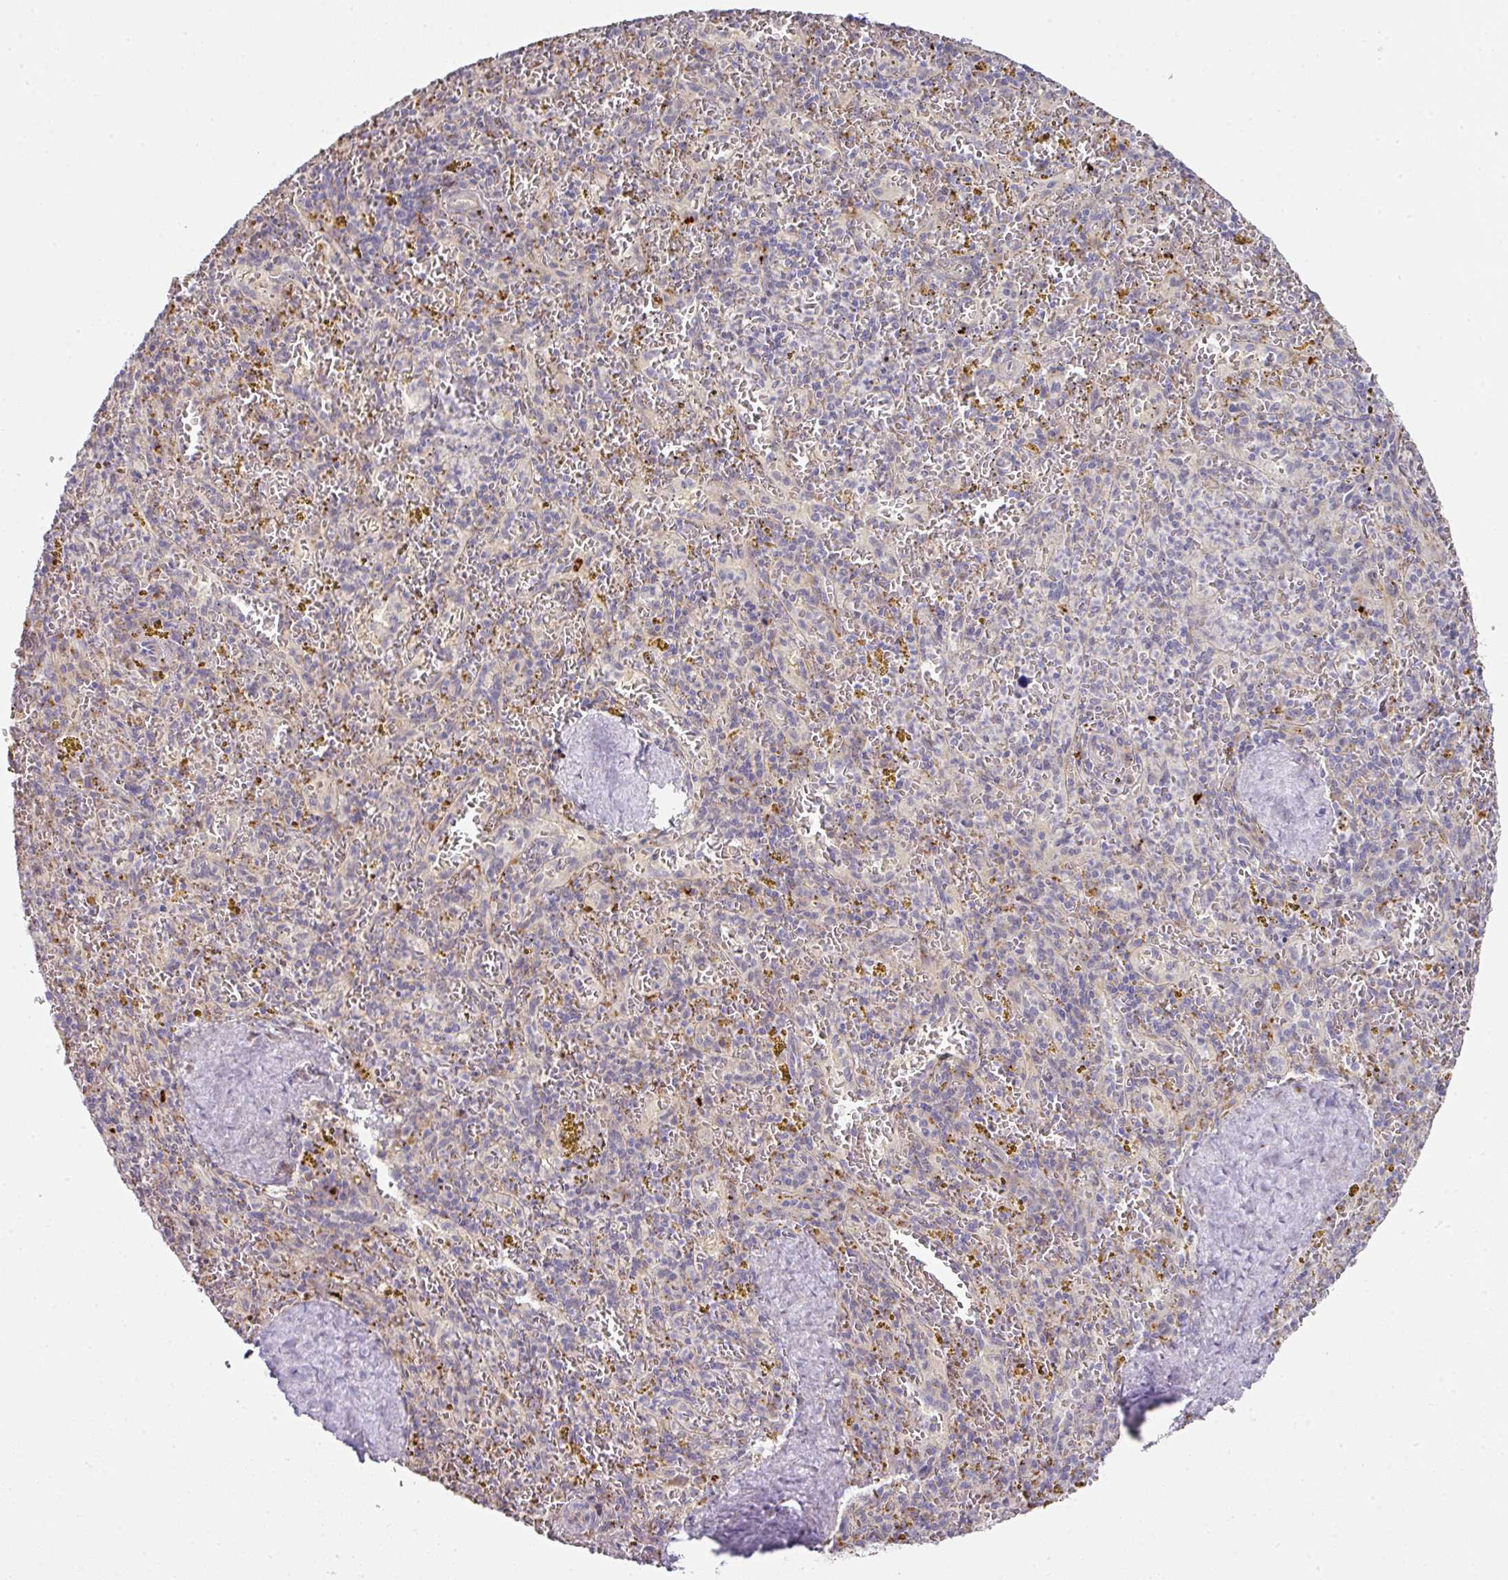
{"staining": {"intensity": "negative", "quantity": "none", "location": "none"}, "tissue": "spleen", "cell_type": "Cells in red pulp", "image_type": "normal", "snomed": [{"axis": "morphology", "description": "Normal tissue, NOS"}, {"axis": "topography", "description": "Spleen"}], "caption": "This histopathology image is of unremarkable spleen stained with IHC to label a protein in brown with the nuclei are counter-stained blue. There is no expression in cells in red pulp.", "gene": "TARM1", "patient": {"sex": "male", "age": 57}}